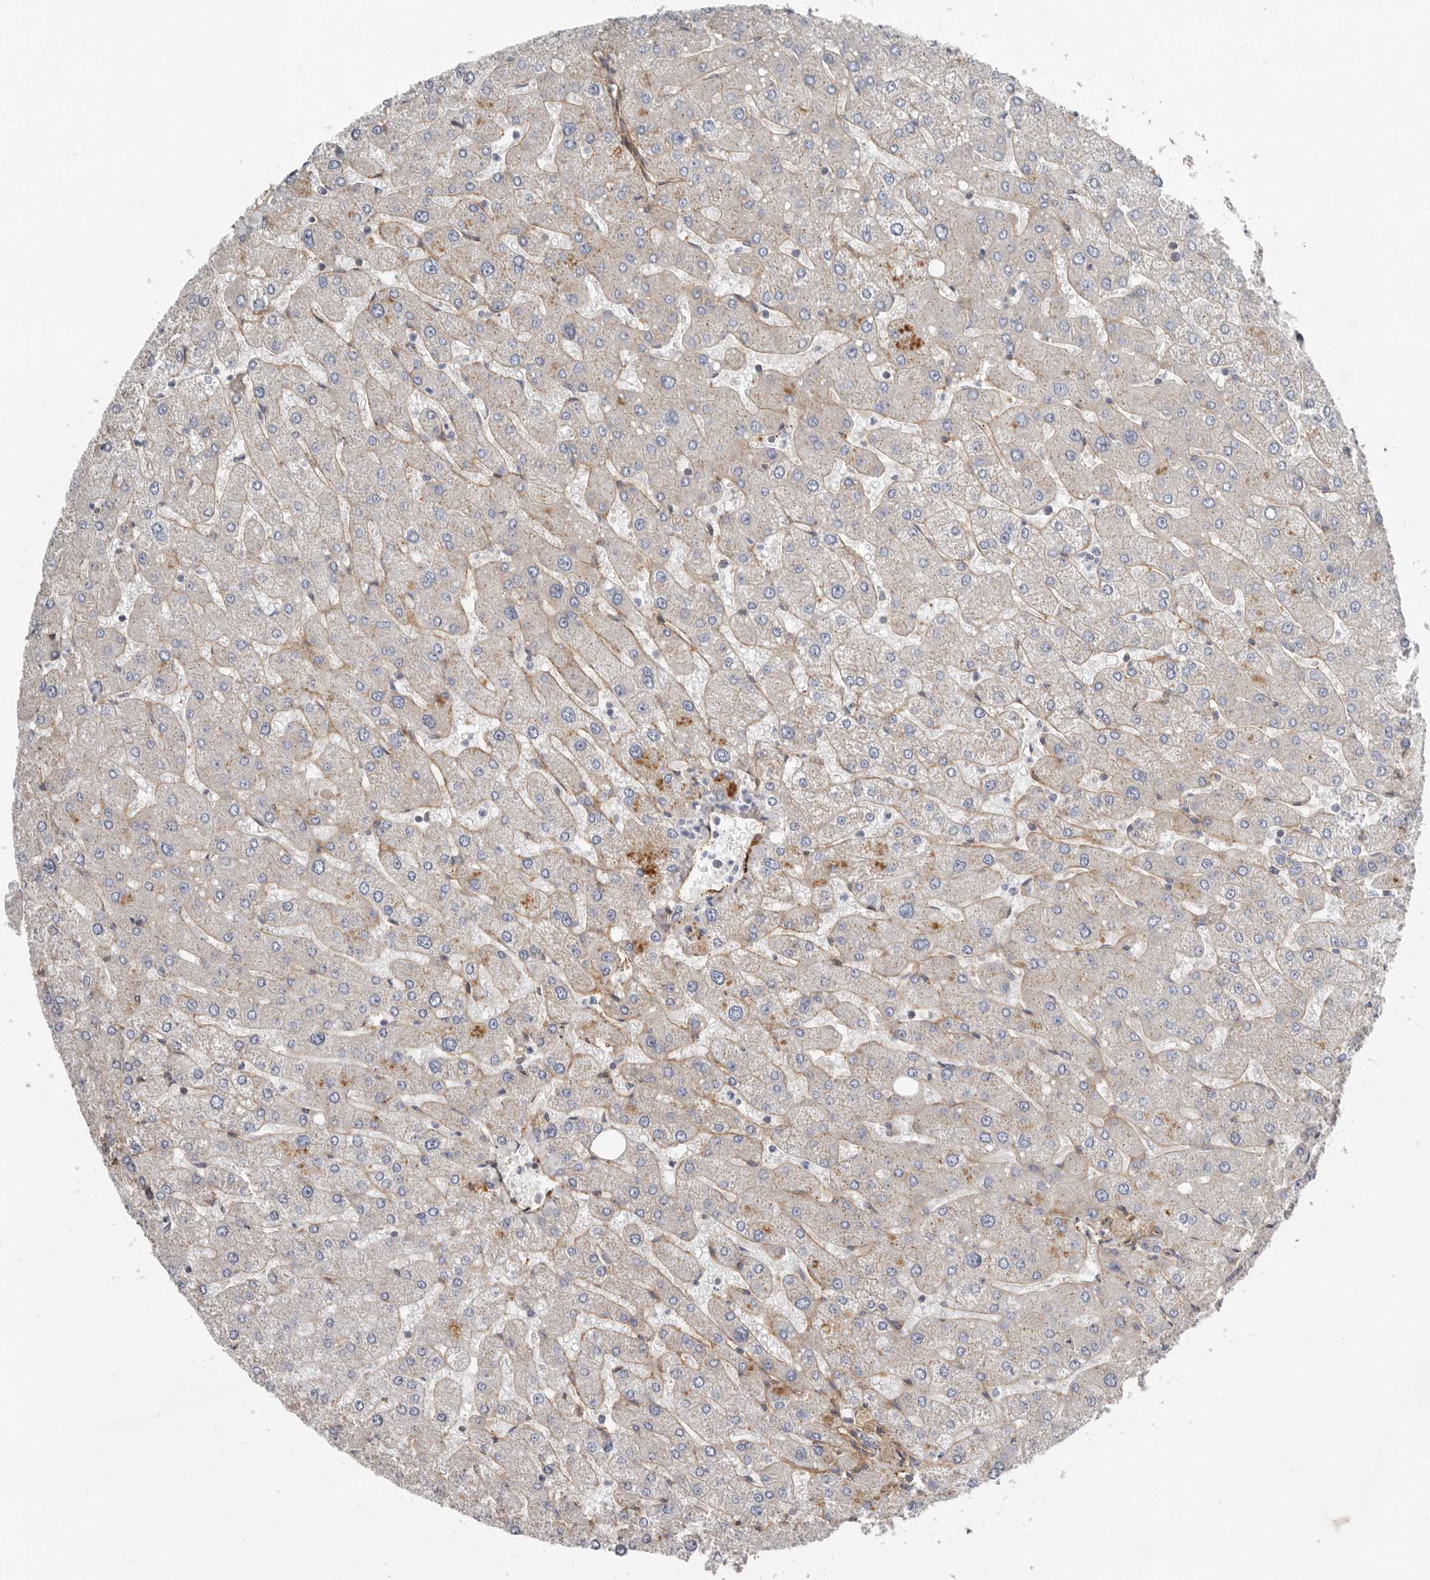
{"staining": {"intensity": "negative", "quantity": "none", "location": "none"}, "tissue": "liver", "cell_type": "Cholangiocytes", "image_type": "normal", "snomed": [{"axis": "morphology", "description": "Normal tissue, NOS"}, {"axis": "topography", "description": "Liver"}], "caption": "Liver was stained to show a protein in brown. There is no significant expression in cholangiocytes. The staining was performed using DAB (3,3'-diaminobenzidine) to visualize the protein expression in brown, while the nuclei were stained in blue with hematoxylin (Magnification: 20x).", "gene": "LUZP1", "patient": {"sex": "male", "age": 55}}